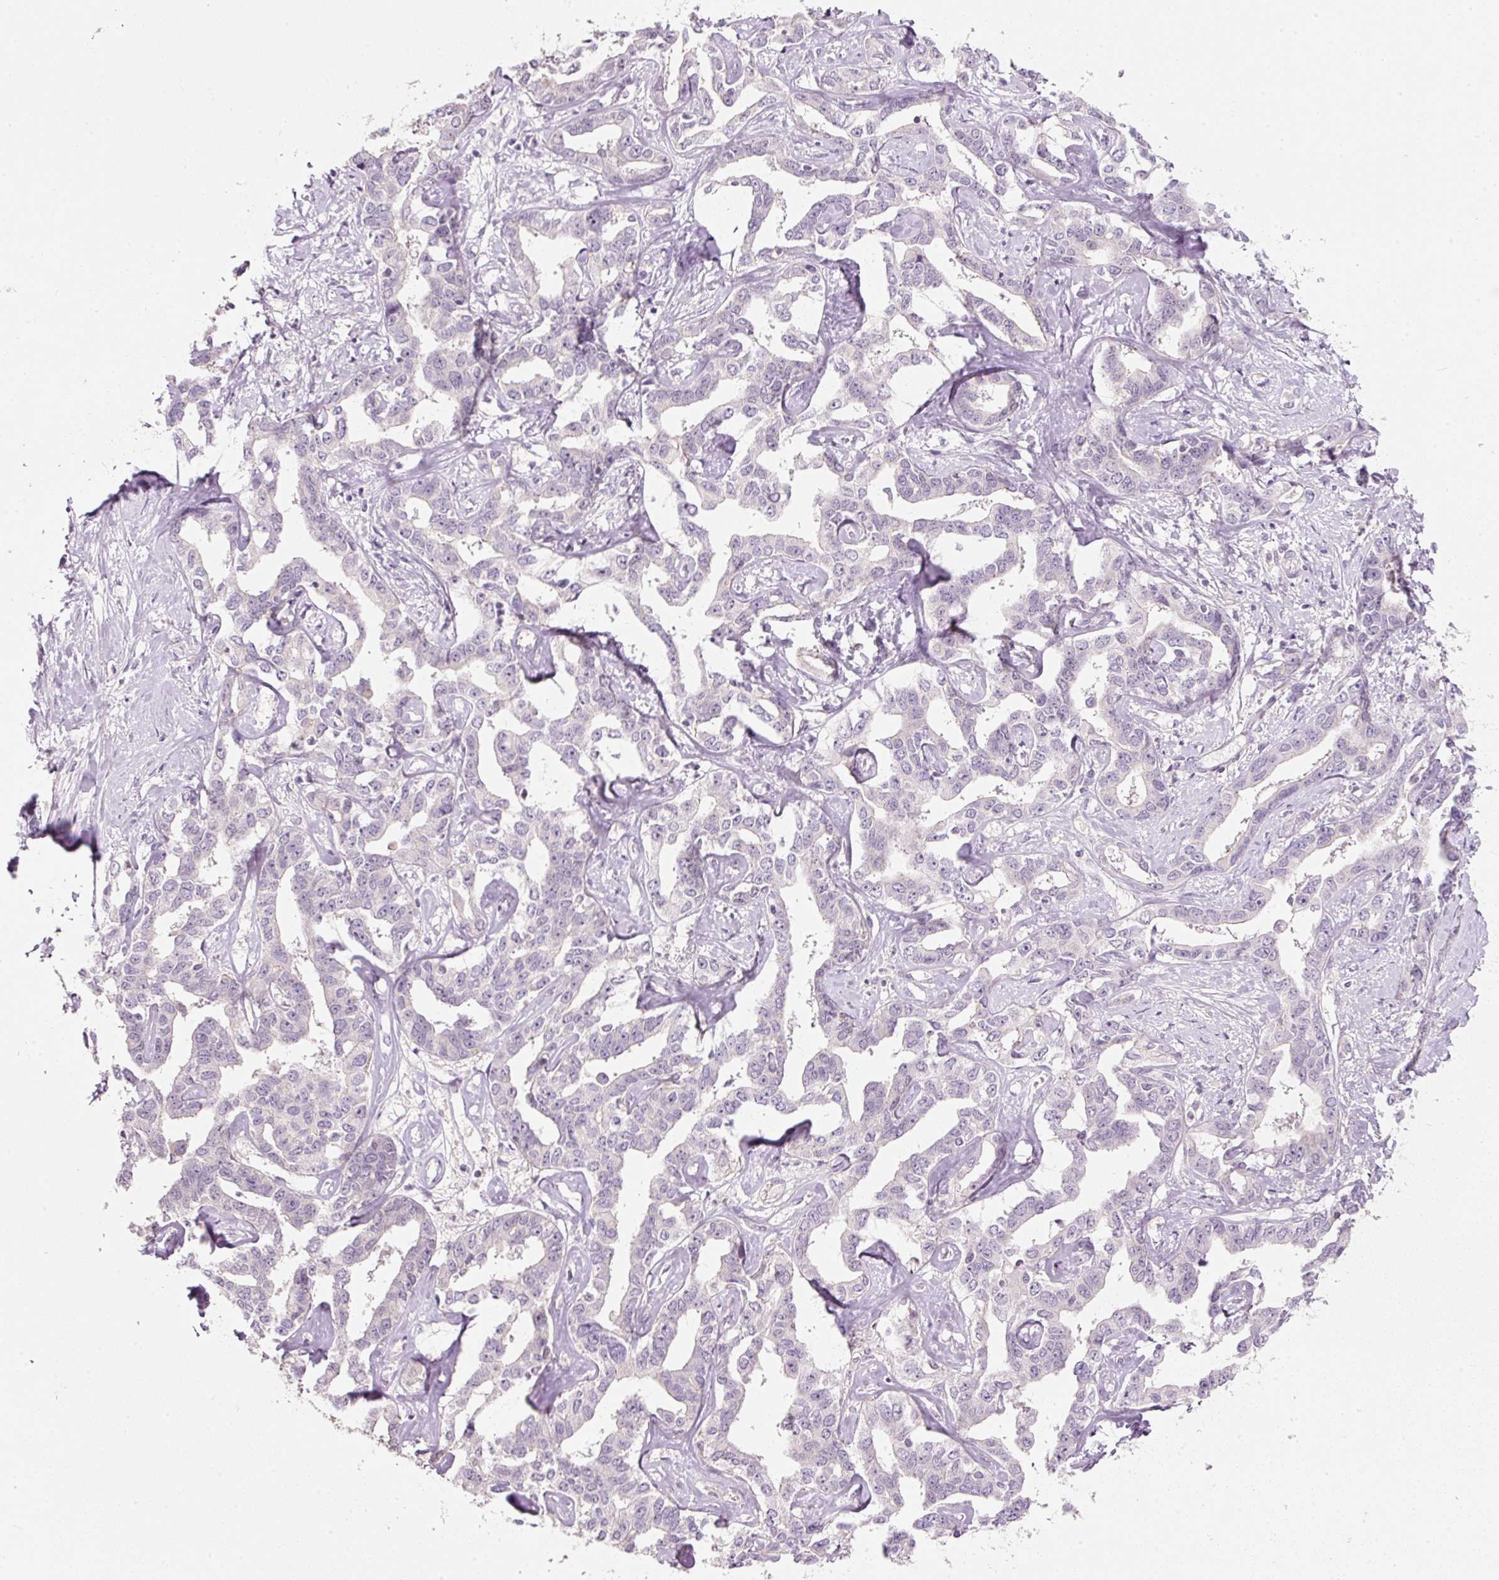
{"staining": {"intensity": "negative", "quantity": "none", "location": "none"}, "tissue": "liver cancer", "cell_type": "Tumor cells", "image_type": "cancer", "snomed": [{"axis": "morphology", "description": "Cholangiocarcinoma"}, {"axis": "topography", "description": "Liver"}], "caption": "Immunohistochemistry (IHC) histopathology image of human liver cancer (cholangiocarcinoma) stained for a protein (brown), which displays no expression in tumor cells. (DAB IHC with hematoxylin counter stain).", "gene": "TIRAP", "patient": {"sex": "male", "age": 59}}